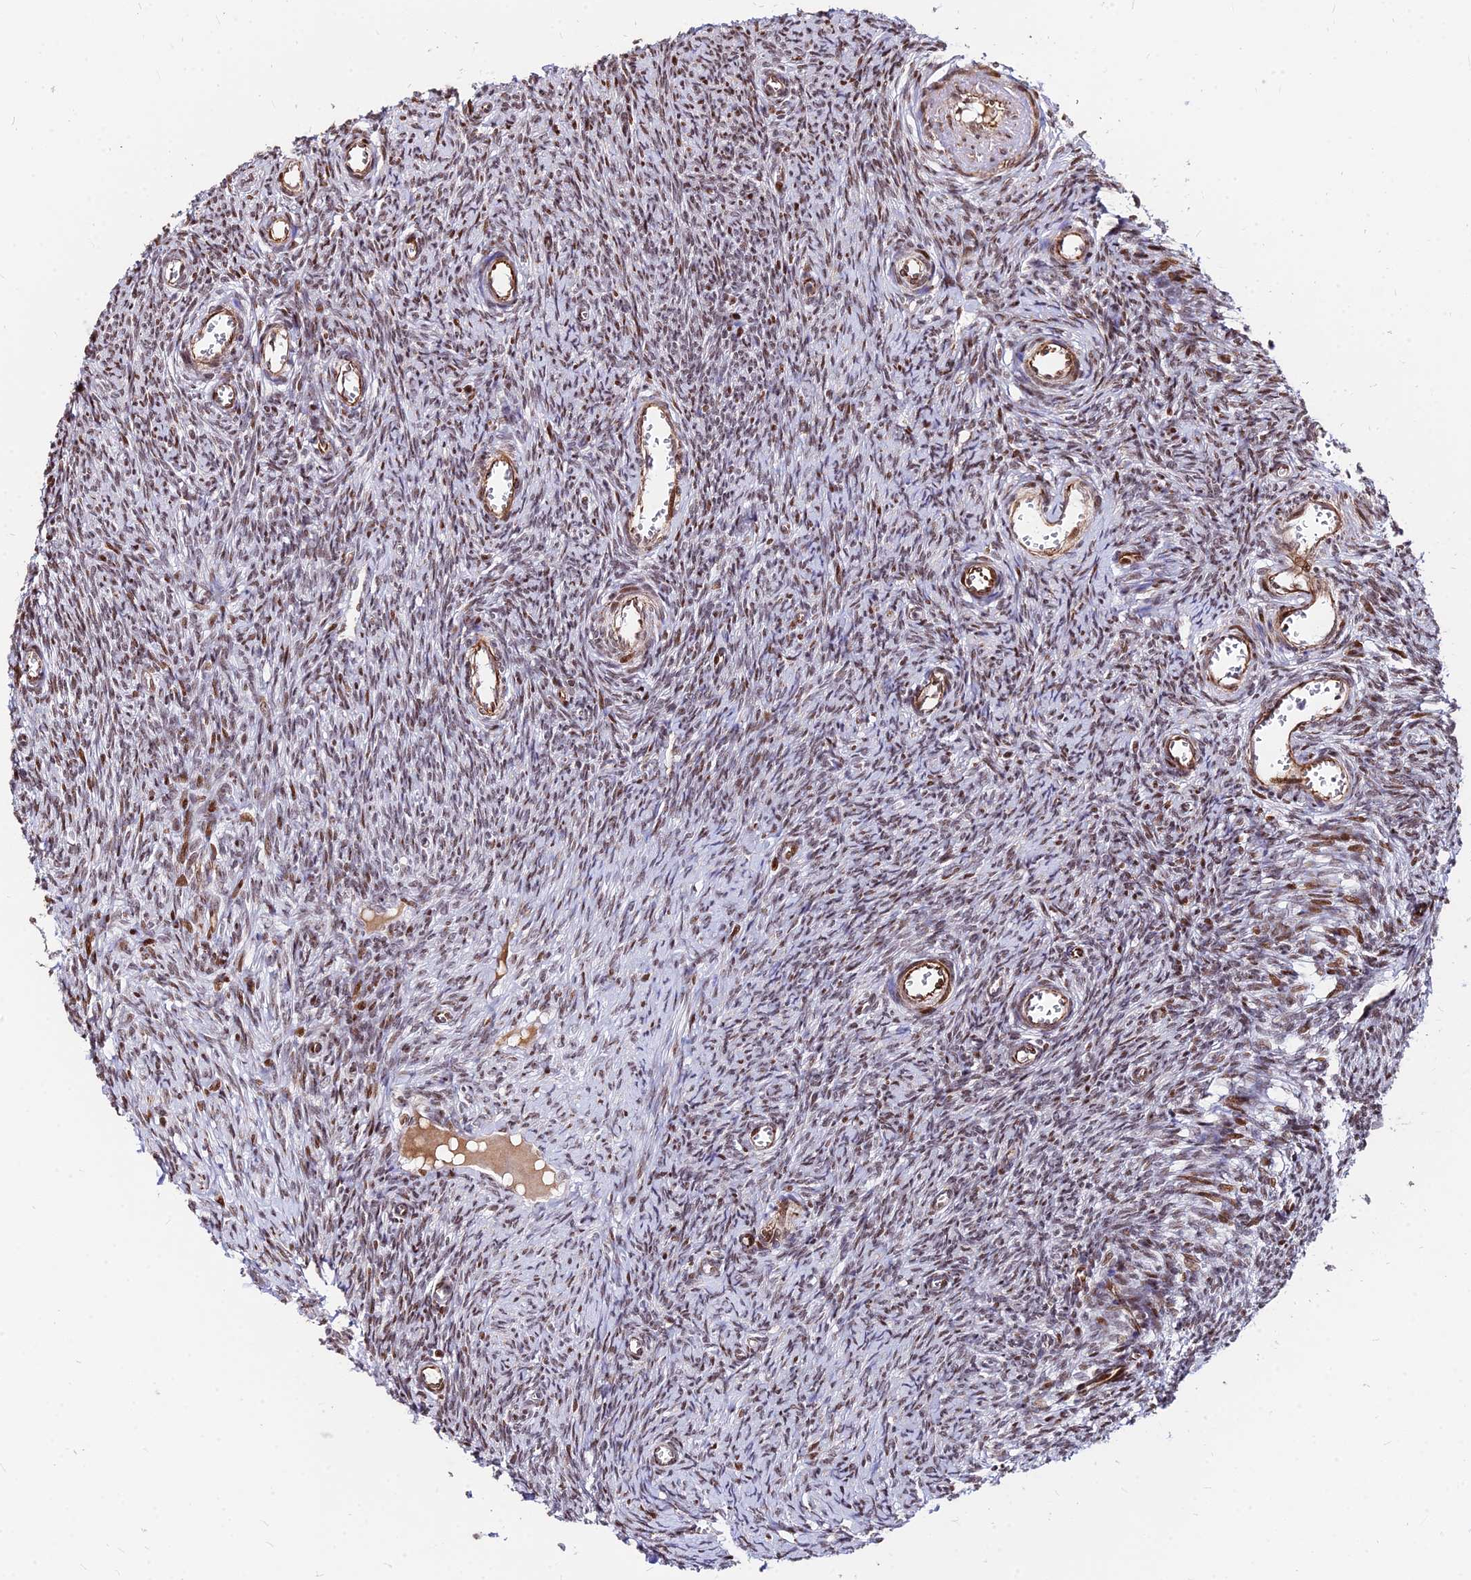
{"staining": {"intensity": "moderate", "quantity": ">75%", "location": "nuclear"}, "tissue": "ovary", "cell_type": "Ovarian stroma cells", "image_type": "normal", "snomed": [{"axis": "morphology", "description": "Normal tissue, NOS"}, {"axis": "topography", "description": "Ovary"}], "caption": "DAB (3,3'-diaminobenzidine) immunohistochemical staining of normal human ovary shows moderate nuclear protein expression in approximately >75% of ovarian stroma cells. Immunohistochemistry stains the protein in brown and the nuclei are stained blue.", "gene": "NYAP2", "patient": {"sex": "female", "age": 44}}